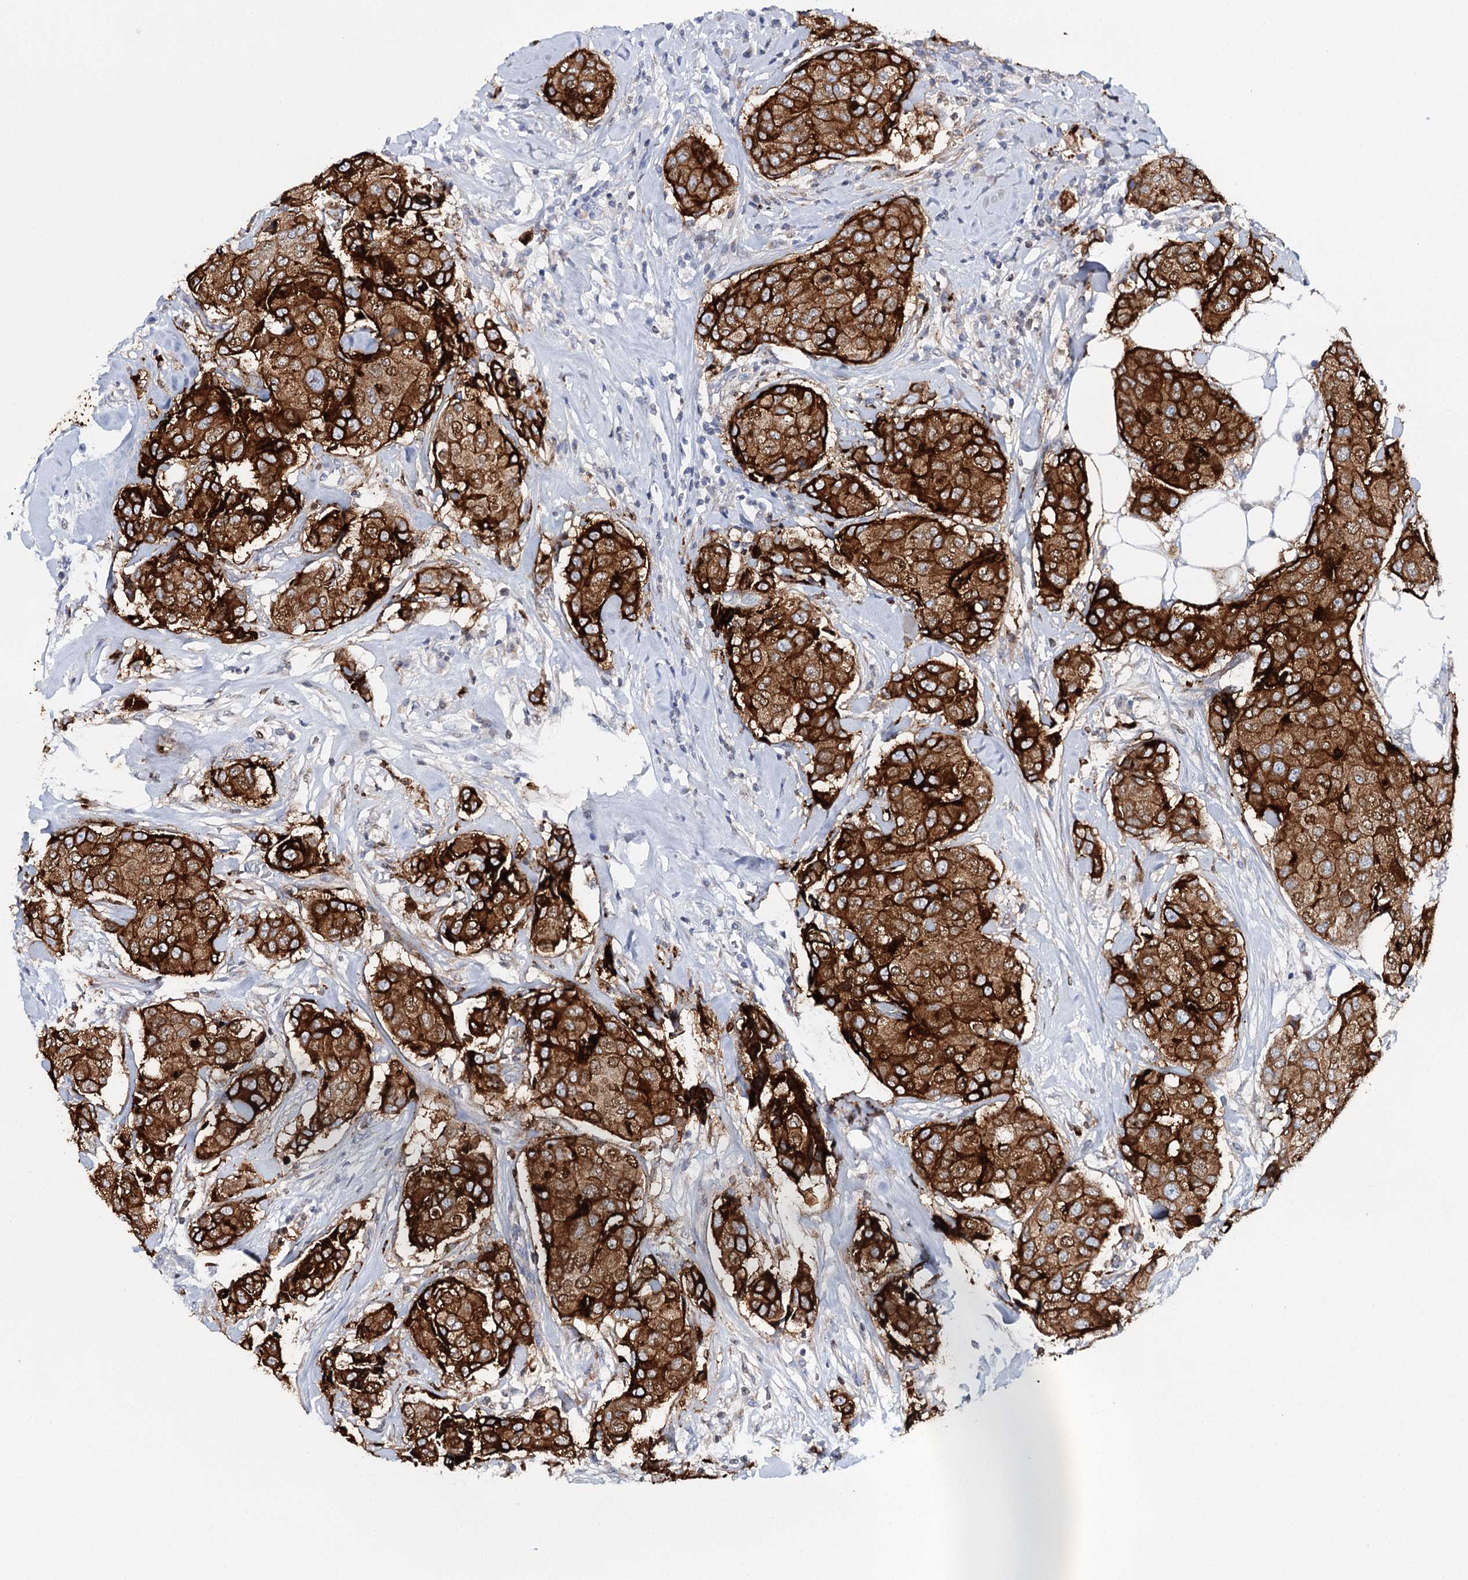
{"staining": {"intensity": "strong", "quantity": ">75%", "location": "cytoplasmic/membranous"}, "tissue": "breast cancer", "cell_type": "Tumor cells", "image_type": "cancer", "snomed": [{"axis": "morphology", "description": "Duct carcinoma"}, {"axis": "topography", "description": "Breast"}], "caption": "A brown stain labels strong cytoplasmic/membranous staining of a protein in intraductal carcinoma (breast) tumor cells.", "gene": "CEACAM8", "patient": {"sex": "female", "age": 80}}